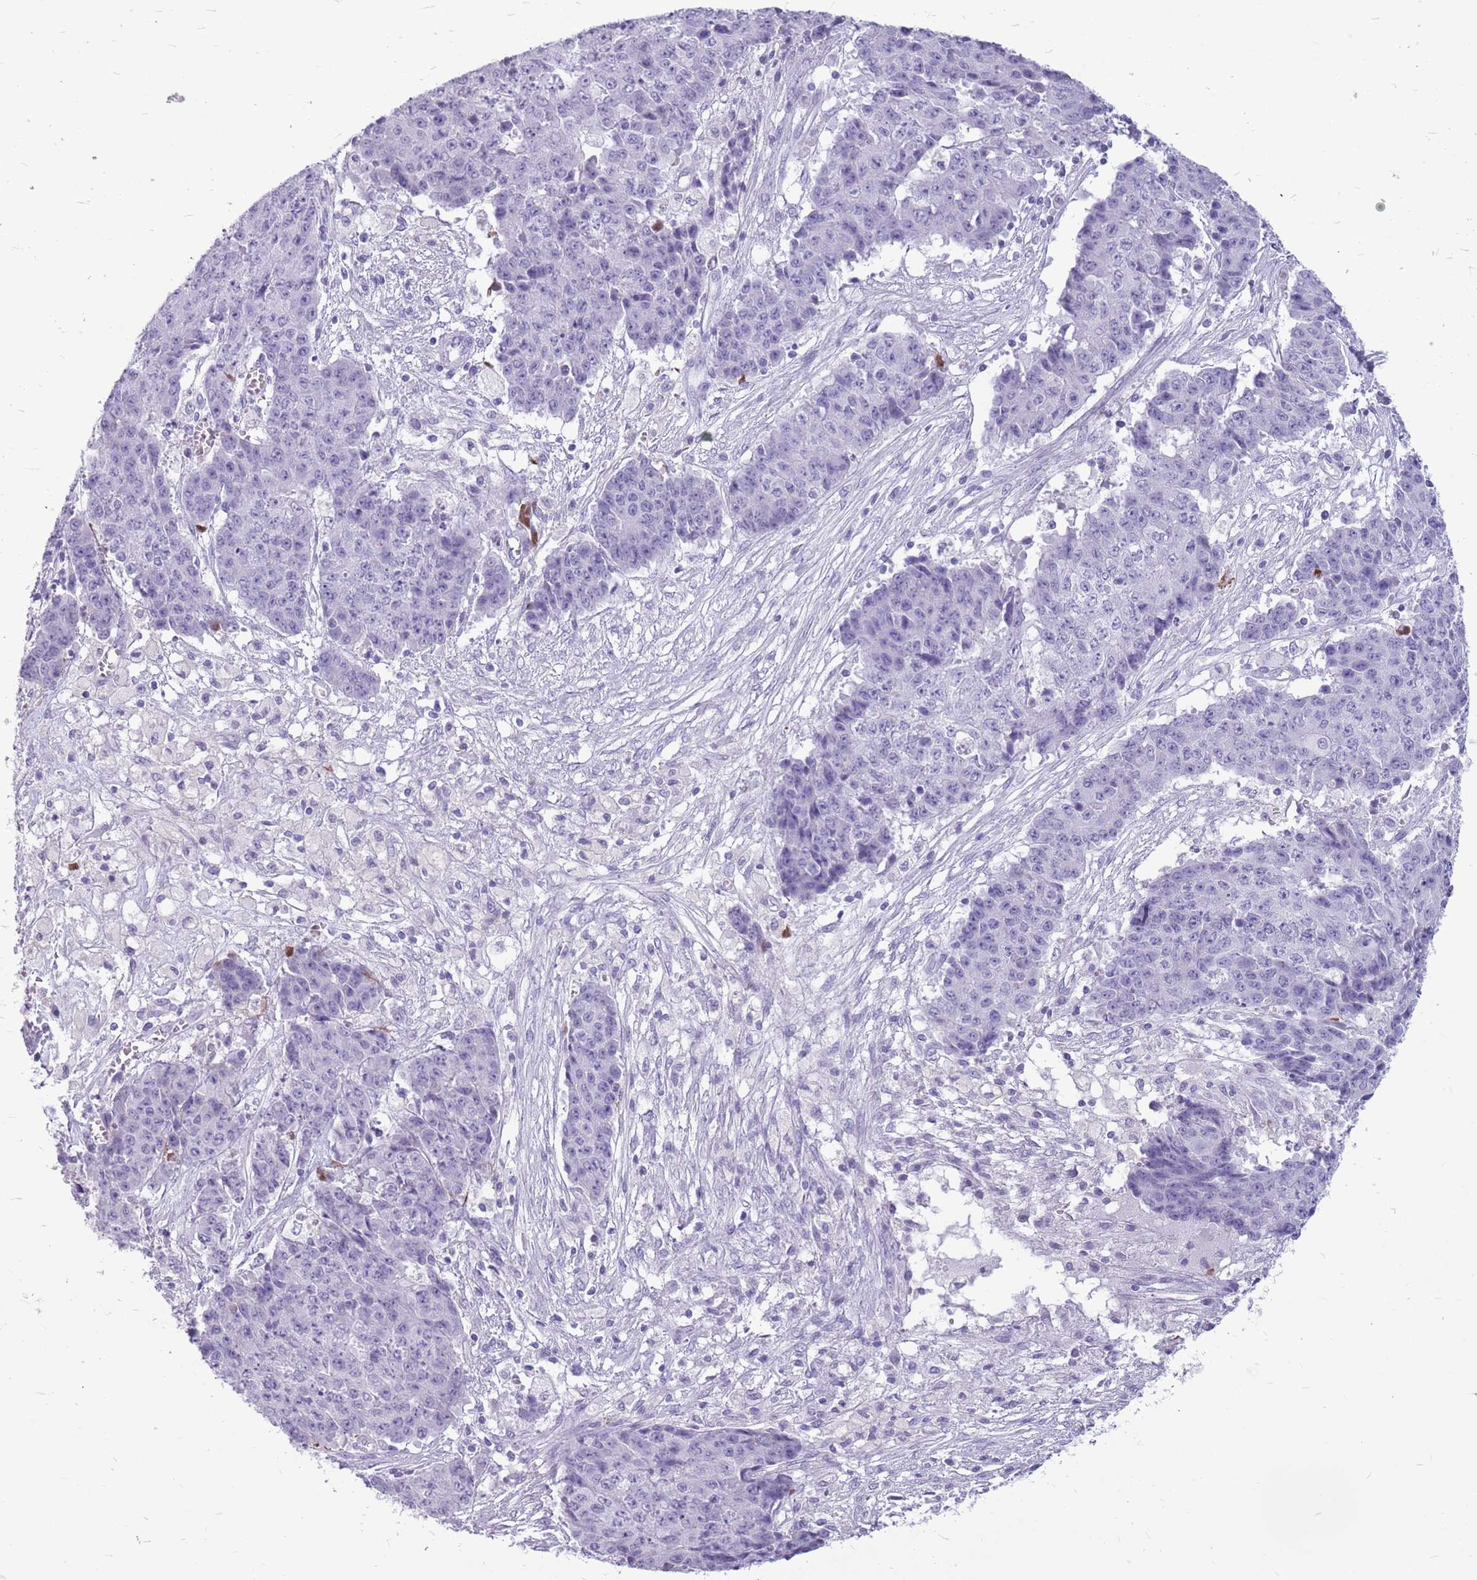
{"staining": {"intensity": "negative", "quantity": "none", "location": "none"}, "tissue": "ovarian cancer", "cell_type": "Tumor cells", "image_type": "cancer", "snomed": [{"axis": "morphology", "description": "Carcinoma, endometroid"}, {"axis": "topography", "description": "Ovary"}], "caption": "Immunohistochemical staining of human ovarian cancer (endometroid carcinoma) shows no significant expression in tumor cells.", "gene": "ZNF425", "patient": {"sex": "female", "age": 42}}